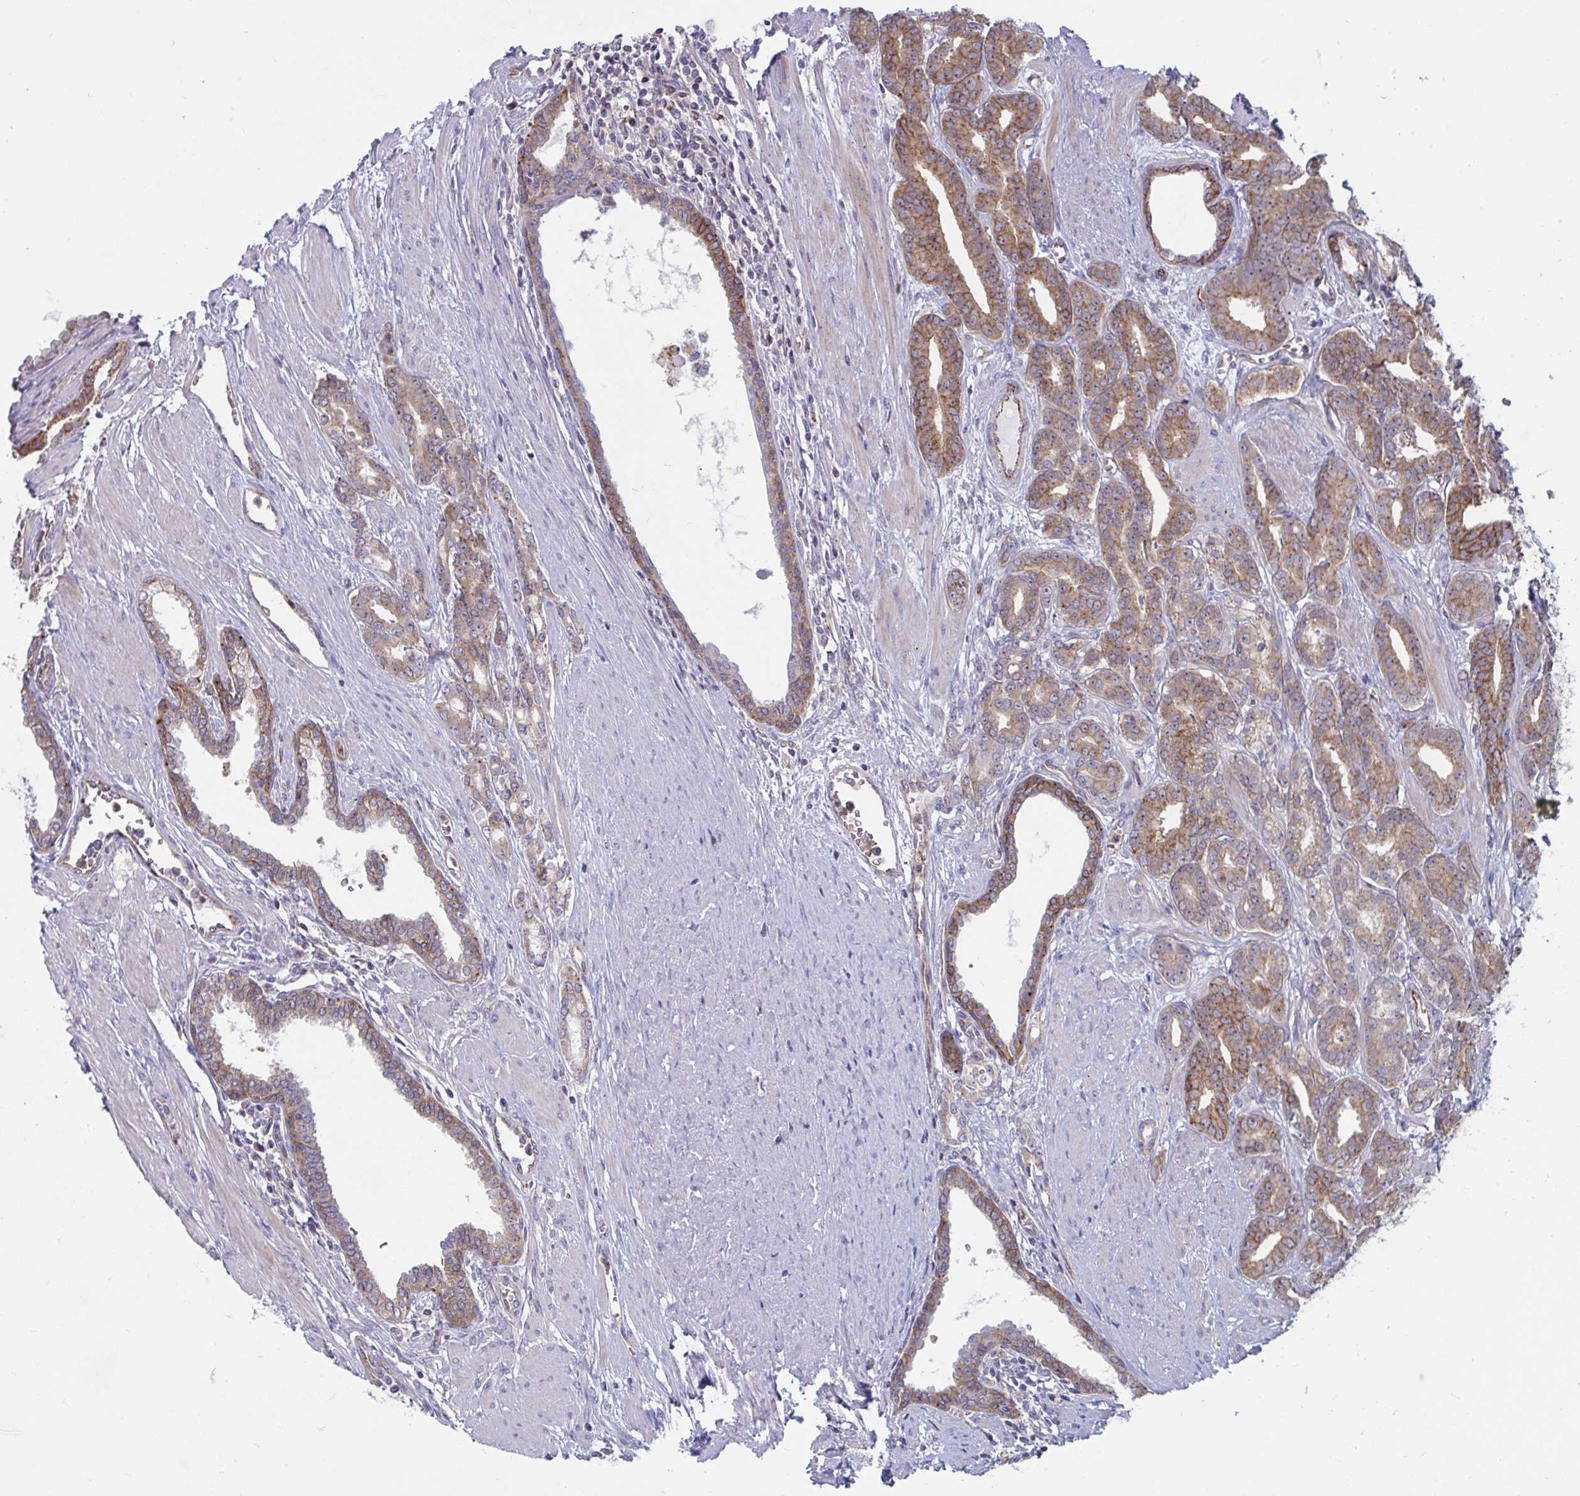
{"staining": {"intensity": "moderate", "quantity": ">75%", "location": "cytoplasmic/membranous"}, "tissue": "prostate cancer", "cell_type": "Tumor cells", "image_type": "cancer", "snomed": [{"axis": "morphology", "description": "Adenocarcinoma, High grade"}, {"axis": "topography", "description": "Prostate"}], "caption": "IHC image of prostate high-grade adenocarcinoma stained for a protein (brown), which reveals medium levels of moderate cytoplasmic/membranous positivity in approximately >75% of tumor cells.", "gene": "SLC9A6", "patient": {"sex": "male", "age": 60}}